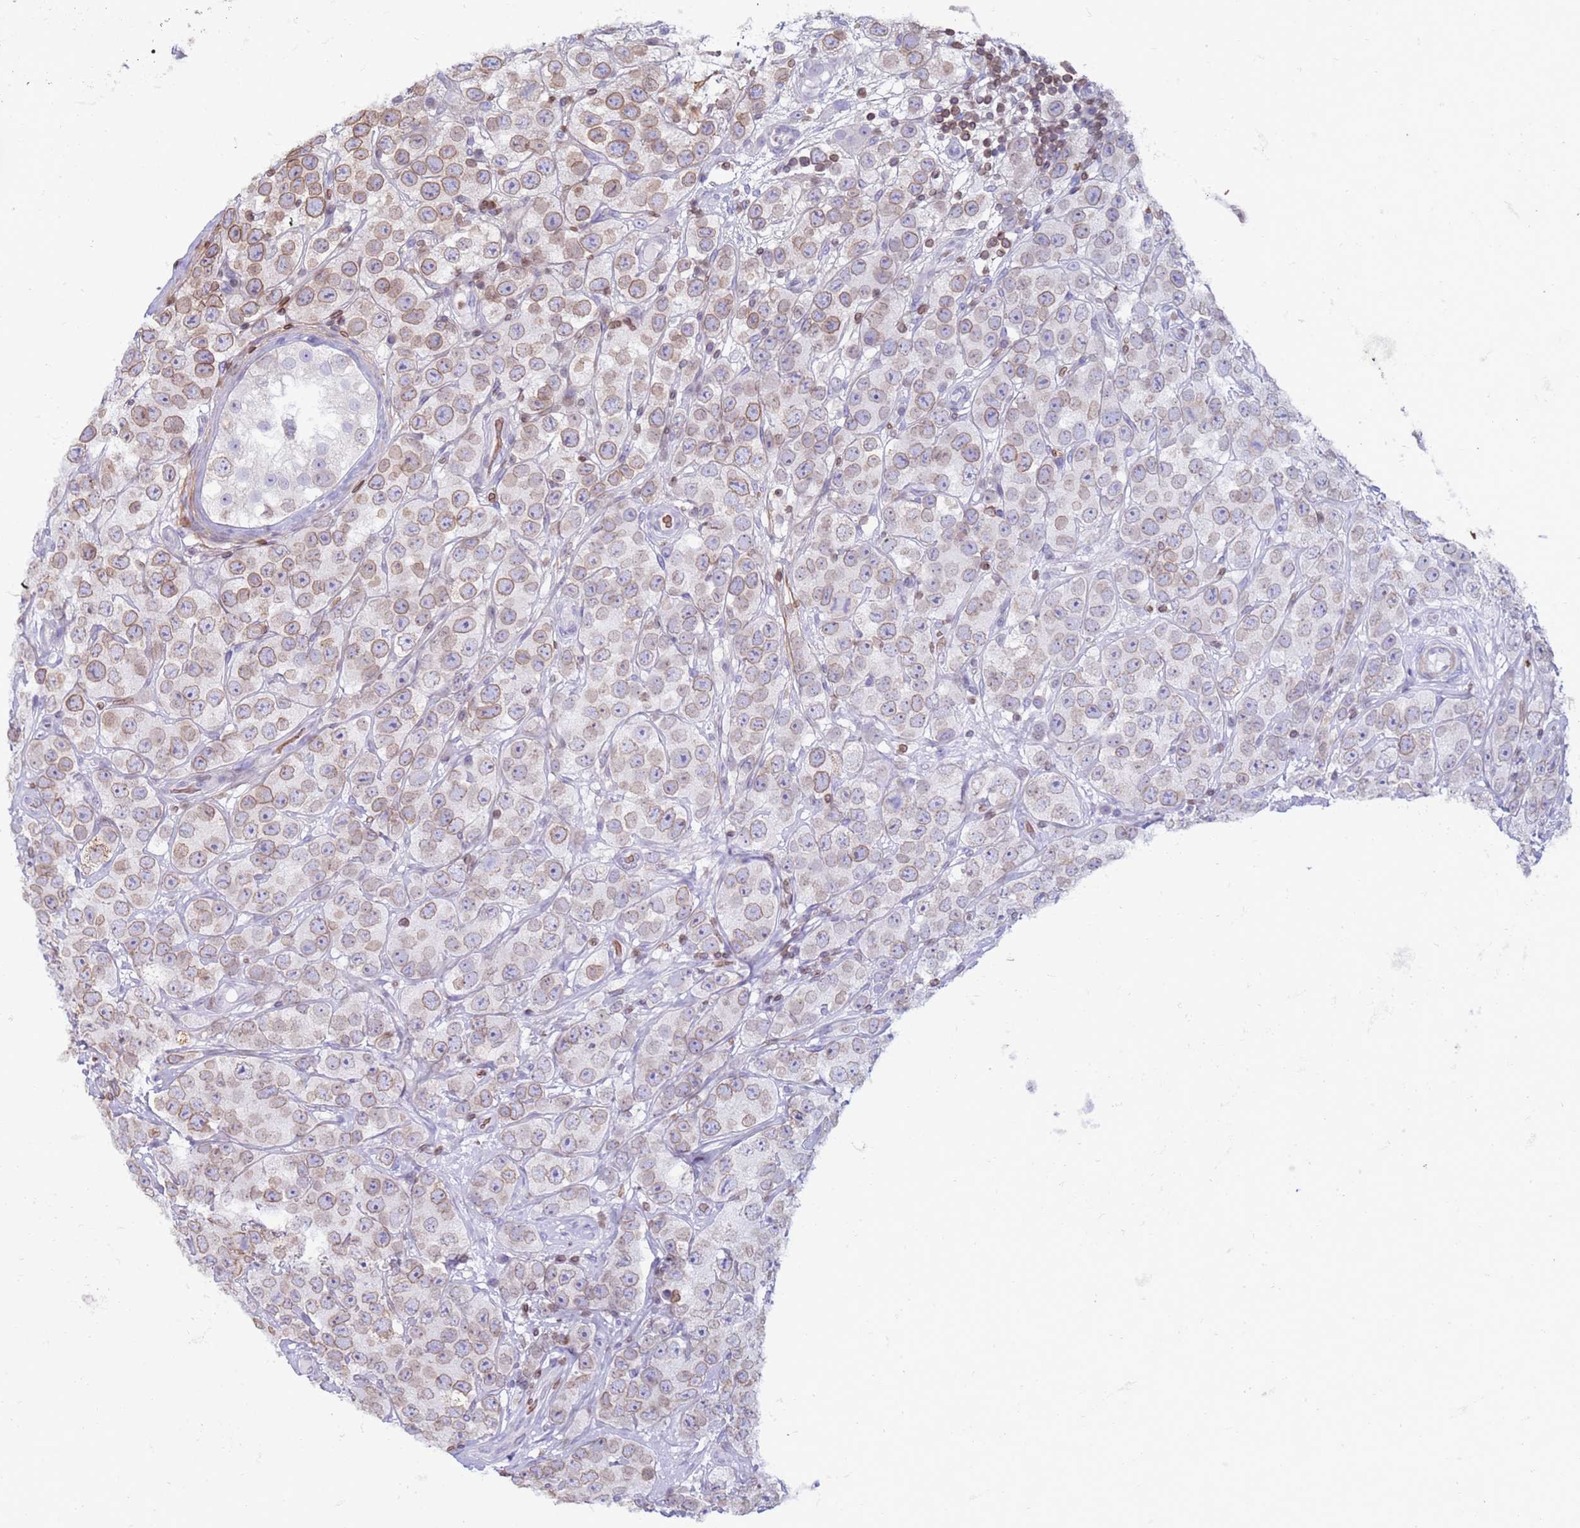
{"staining": {"intensity": "moderate", "quantity": ">75%", "location": "cytoplasmic/membranous,nuclear"}, "tissue": "testis cancer", "cell_type": "Tumor cells", "image_type": "cancer", "snomed": [{"axis": "morphology", "description": "Seminoma, NOS"}, {"axis": "topography", "description": "Testis"}], "caption": "Testis cancer stained with a brown dye demonstrates moderate cytoplasmic/membranous and nuclear positive positivity in about >75% of tumor cells.", "gene": "METTL25B", "patient": {"sex": "male", "age": 28}}